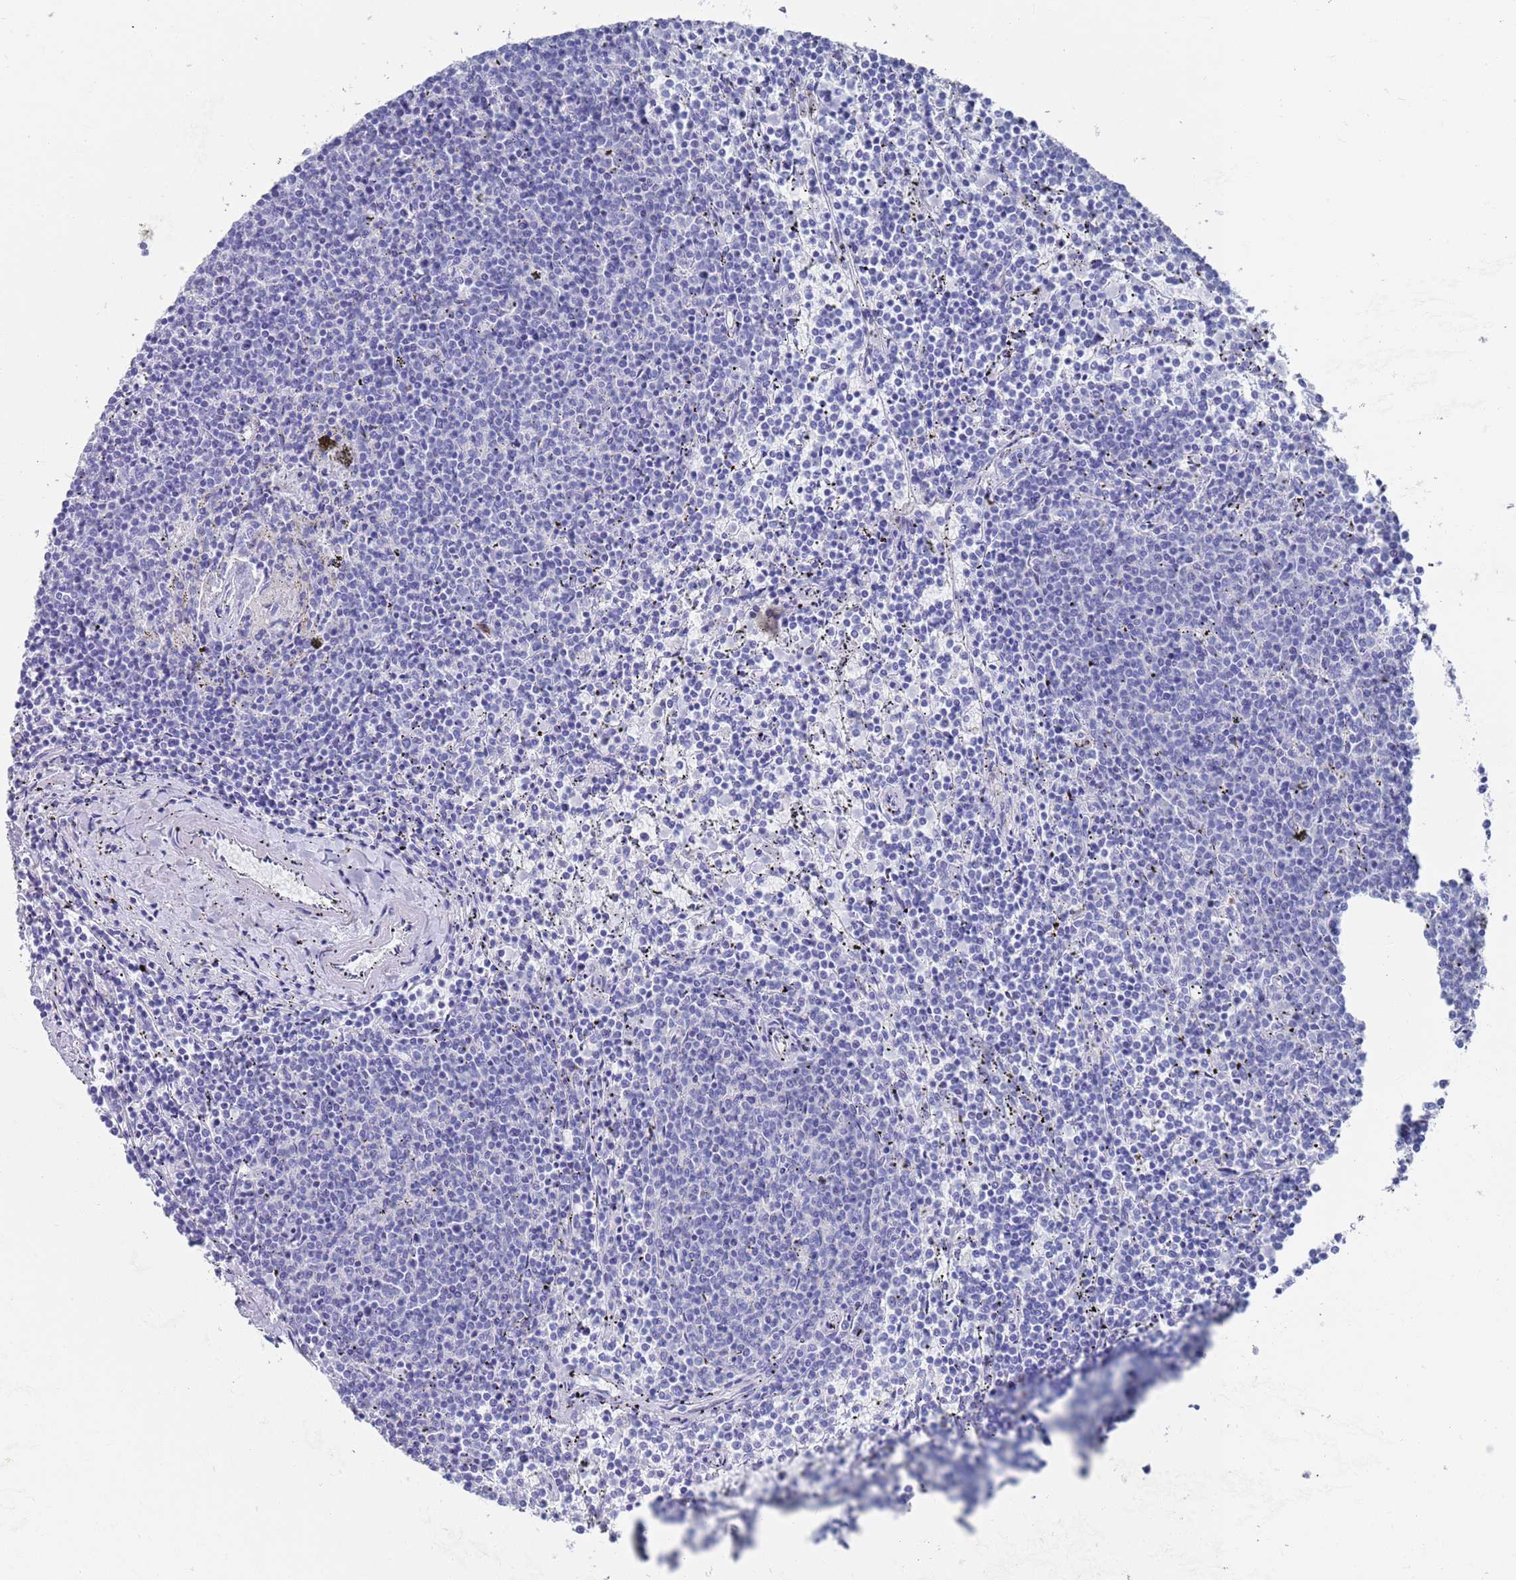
{"staining": {"intensity": "negative", "quantity": "none", "location": "none"}, "tissue": "lymphoma", "cell_type": "Tumor cells", "image_type": "cancer", "snomed": [{"axis": "morphology", "description": "Malignant lymphoma, non-Hodgkin's type, Low grade"}, {"axis": "topography", "description": "Spleen"}], "caption": "Immunohistochemical staining of malignant lymphoma, non-Hodgkin's type (low-grade) demonstrates no significant positivity in tumor cells.", "gene": "MTMR2", "patient": {"sex": "female", "age": 50}}